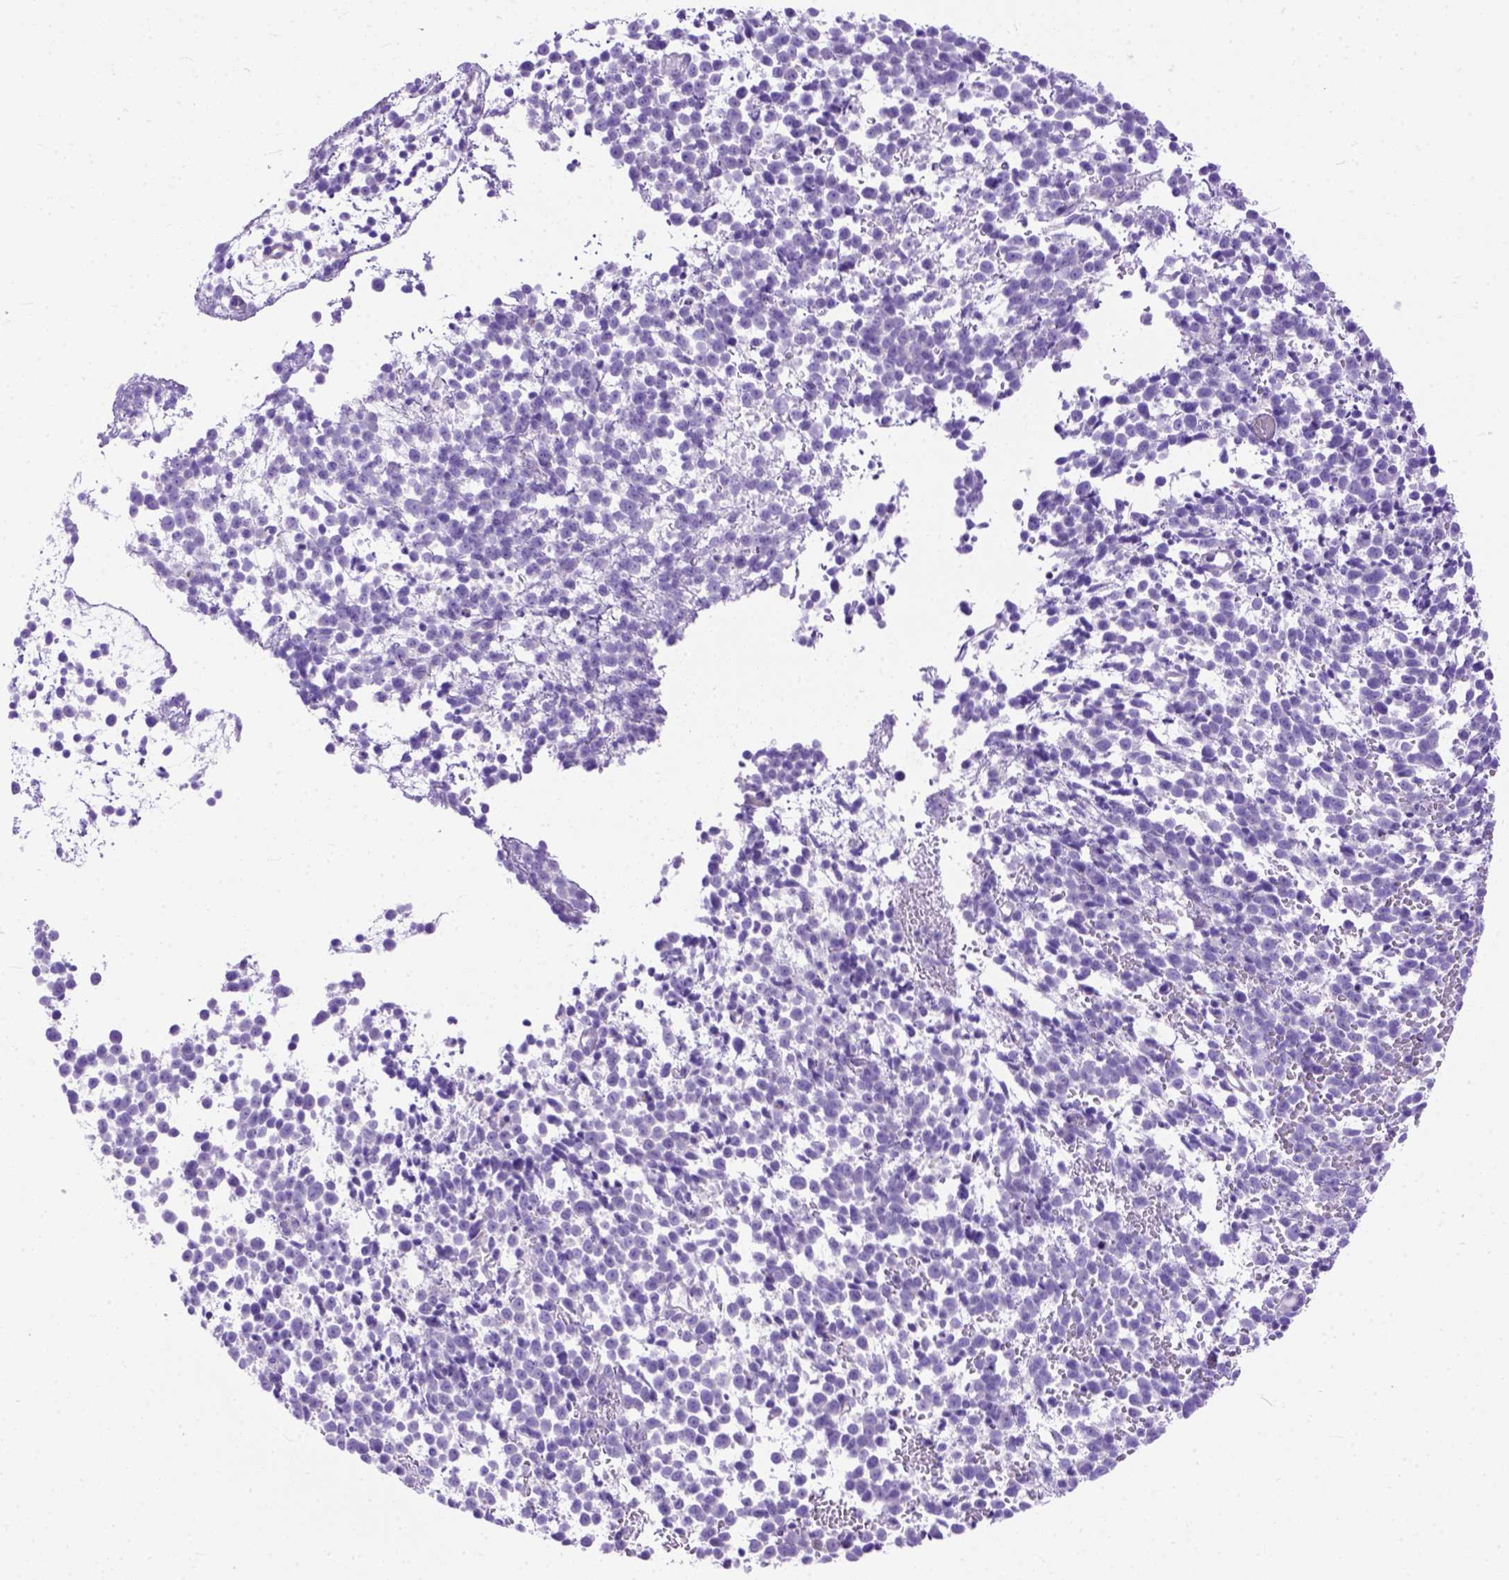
{"staining": {"intensity": "negative", "quantity": "none", "location": "none"}, "tissue": "melanoma", "cell_type": "Tumor cells", "image_type": "cancer", "snomed": [{"axis": "morphology", "description": "Malignant melanoma, NOS"}, {"axis": "topography", "description": "Skin"}], "caption": "Immunohistochemistry photomicrograph of human melanoma stained for a protein (brown), which demonstrates no positivity in tumor cells.", "gene": "ODAD3", "patient": {"sex": "female", "age": 70}}